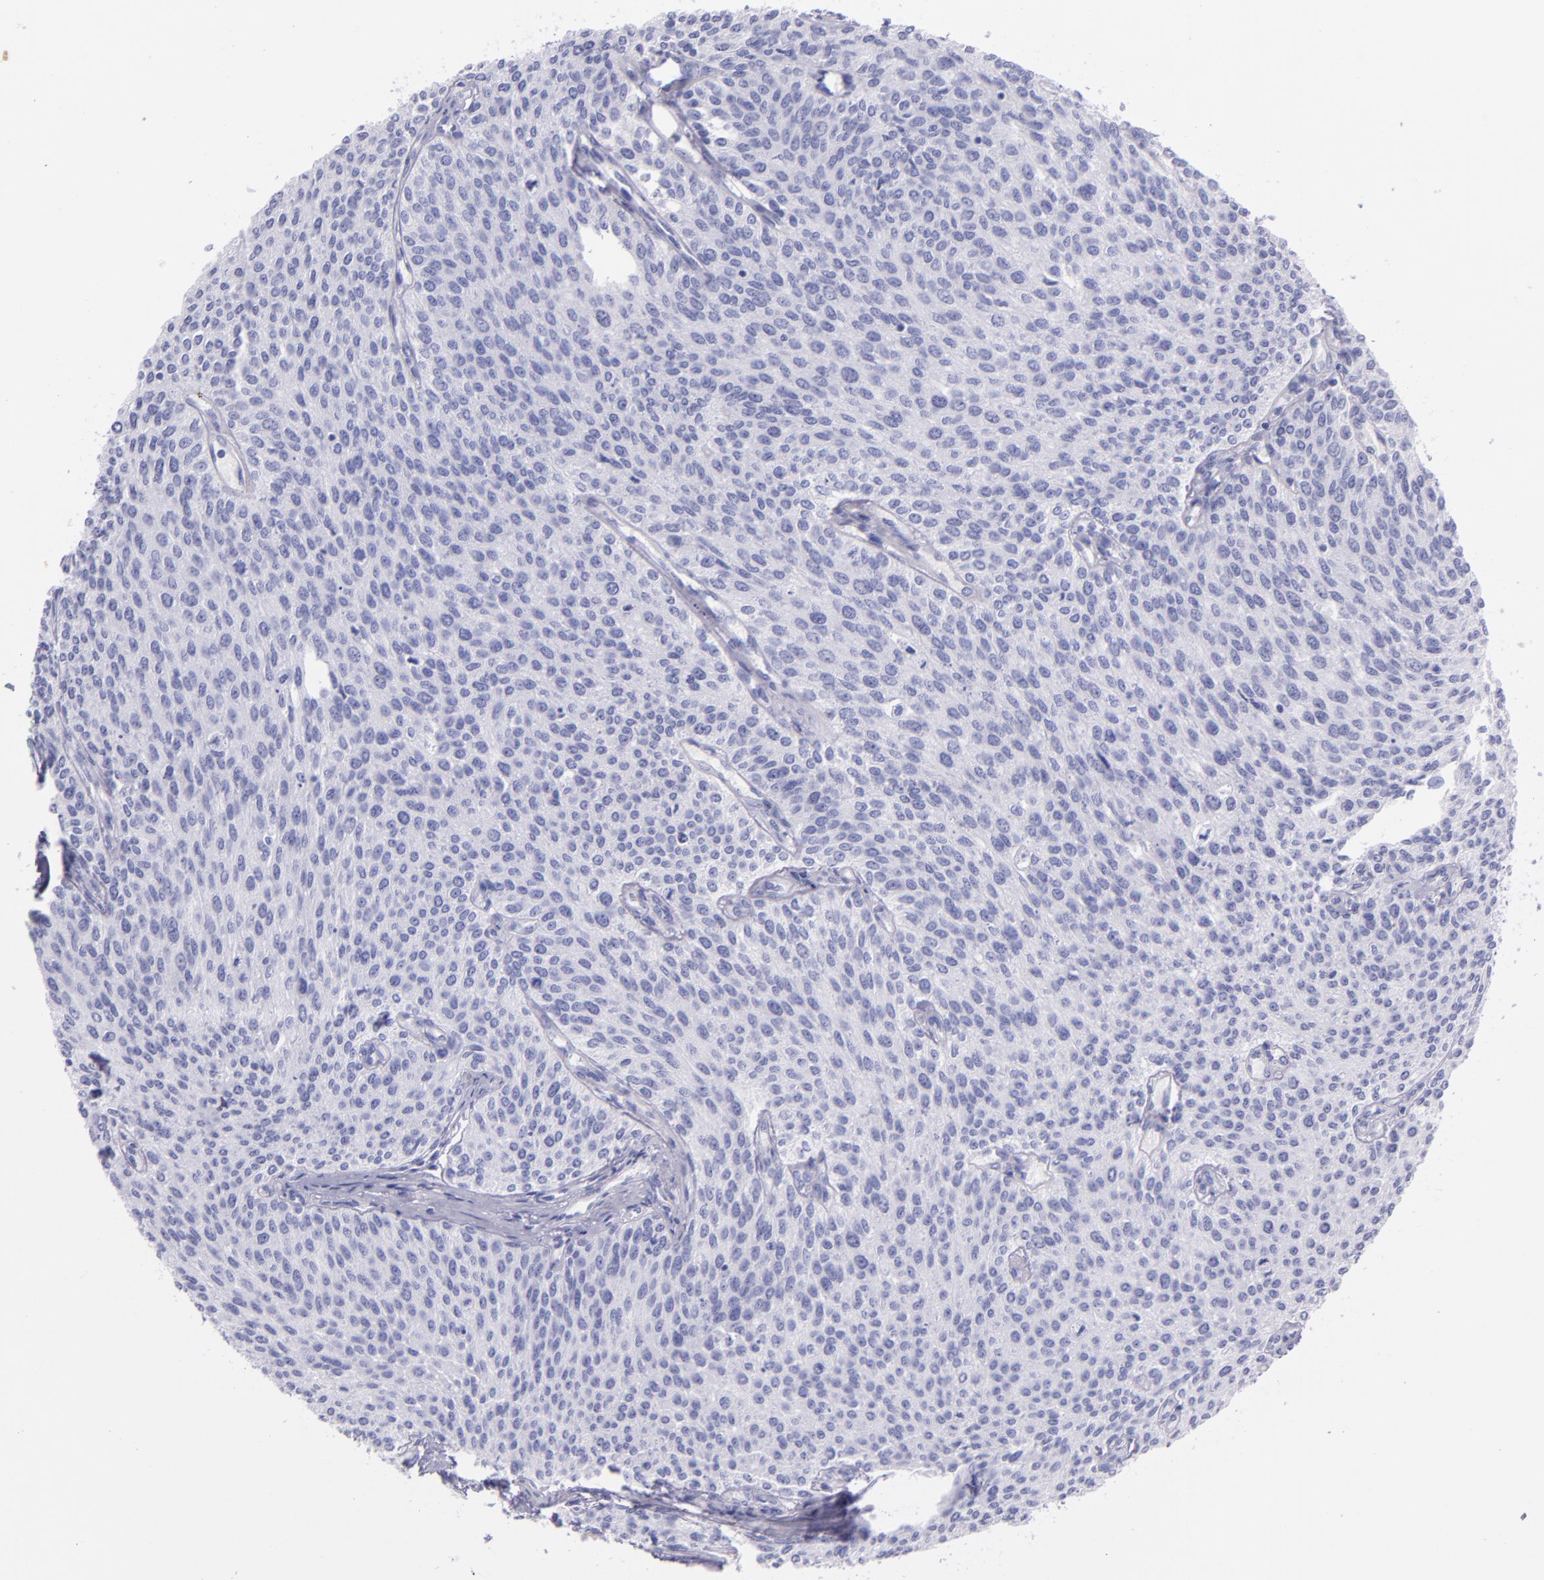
{"staining": {"intensity": "negative", "quantity": "none", "location": "none"}, "tissue": "urothelial cancer", "cell_type": "Tumor cells", "image_type": "cancer", "snomed": [{"axis": "morphology", "description": "Urothelial carcinoma, Low grade"}, {"axis": "topography", "description": "Urinary bladder"}], "caption": "Immunohistochemistry of urothelial cancer shows no expression in tumor cells.", "gene": "SFTPA2", "patient": {"sex": "female", "age": 73}}